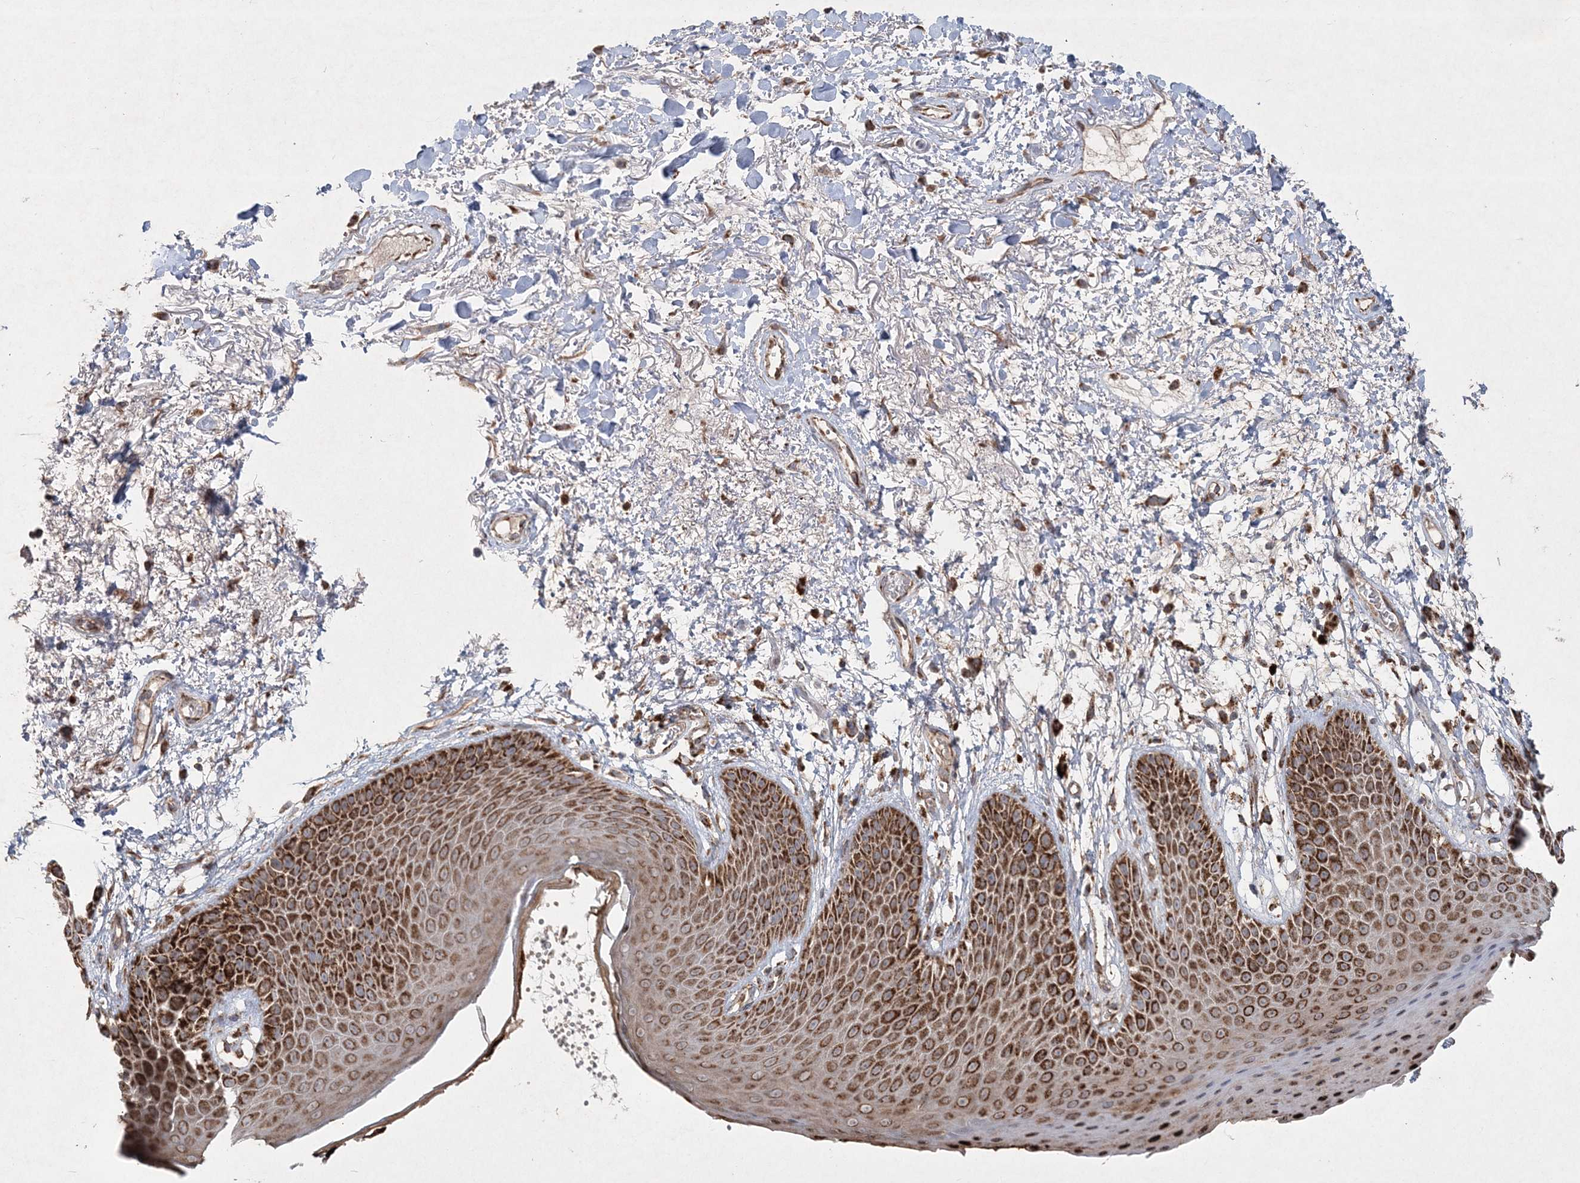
{"staining": {"intensity": "strong", "quantity": ">75%", "location": "cytoplasmic/membranous"}, "tissue": "skin", "cell_type": "Epidermal cells", "image_type": "normal", "snomed": [{"axis": "morphology", "description": "Normal tissue, NOS"}, {"axis": "topography", "description": "Anal"}], "caption": "Skin stained with IHC shows strong cytoplasmic/membranous staining in approximately >75% of epidermal cells.", "gene": "LRPPRC", "patient": {"sex": "male", "age": 74}}